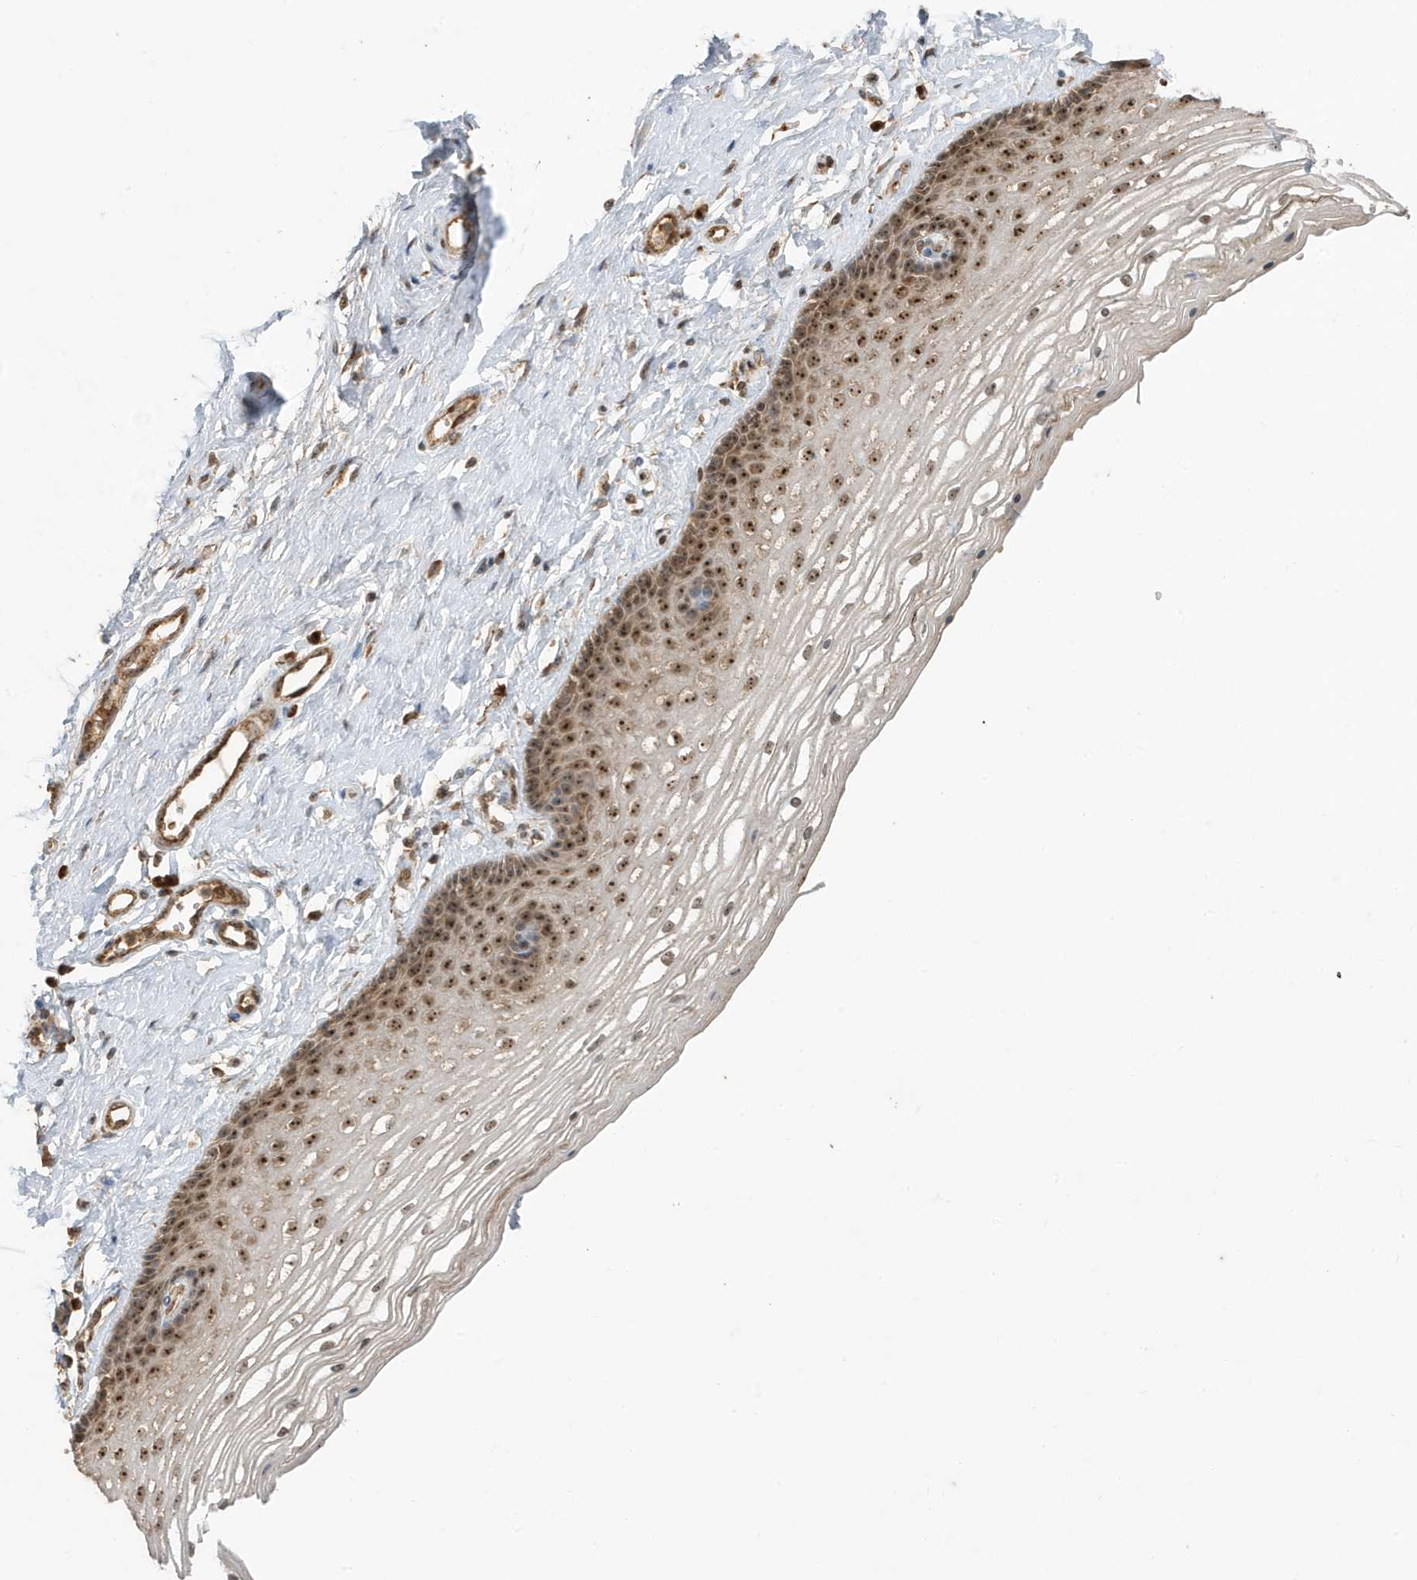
{"staining": {"intensity": "strong", "quantity": ">75%", "location": "nuclear"}, "tissue": "vagina", "cell_type": "Squamous epithelial cells", "image_type": "normal", "snomed": [{"axis": "morphology", "description": "Normal tissue, NOS"}, {"axis": "topography", "description": "Vagina"}], "caption": "This is an image of immunohistochemistry (IHC) staining of unremarkable vagina, which shows strong expression in the nuclear of squamous epithelial cells.", "gene": "ABCB9", "patient": {"sex": "female", "age": 46}}